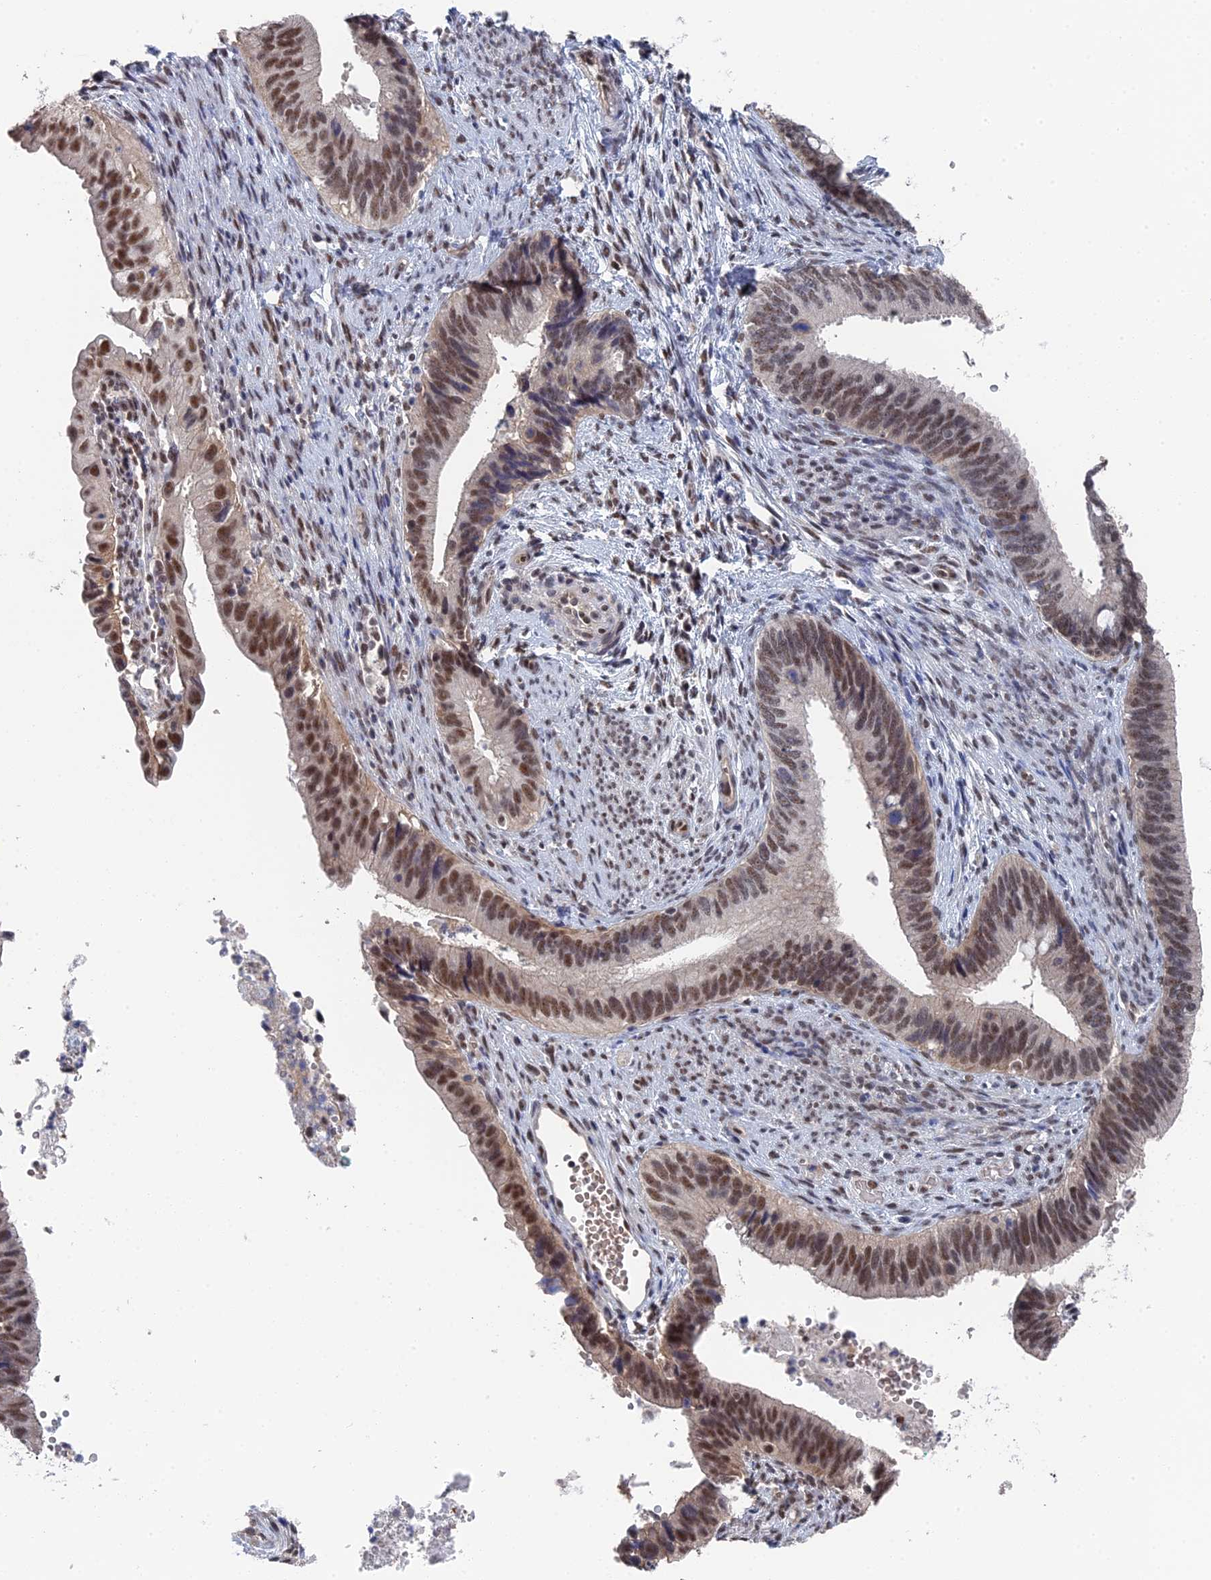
{"staining": {"intensity": "moderate", "quantity": ">75%", "location": "nuclear"}, "tissue": "cervical cancer", "cell_type": "Tumor cells", "image_type": "cancer", "snomed": [{"axis": "morphology", "description": "Adenocarcinoma, NOS"}, {"axis": "topography", "description": "Cervix"}], "caption": "Immunohistochemical staining of adenocarcinoma (cervical) reveals medium levels of moderate nuclear expression in about >75% of tumor cells. (DAB IHC with brightfield microscopy, high magnification).", "gene": "TSSC4", "patient": {"sex": "female", "age": 42}}